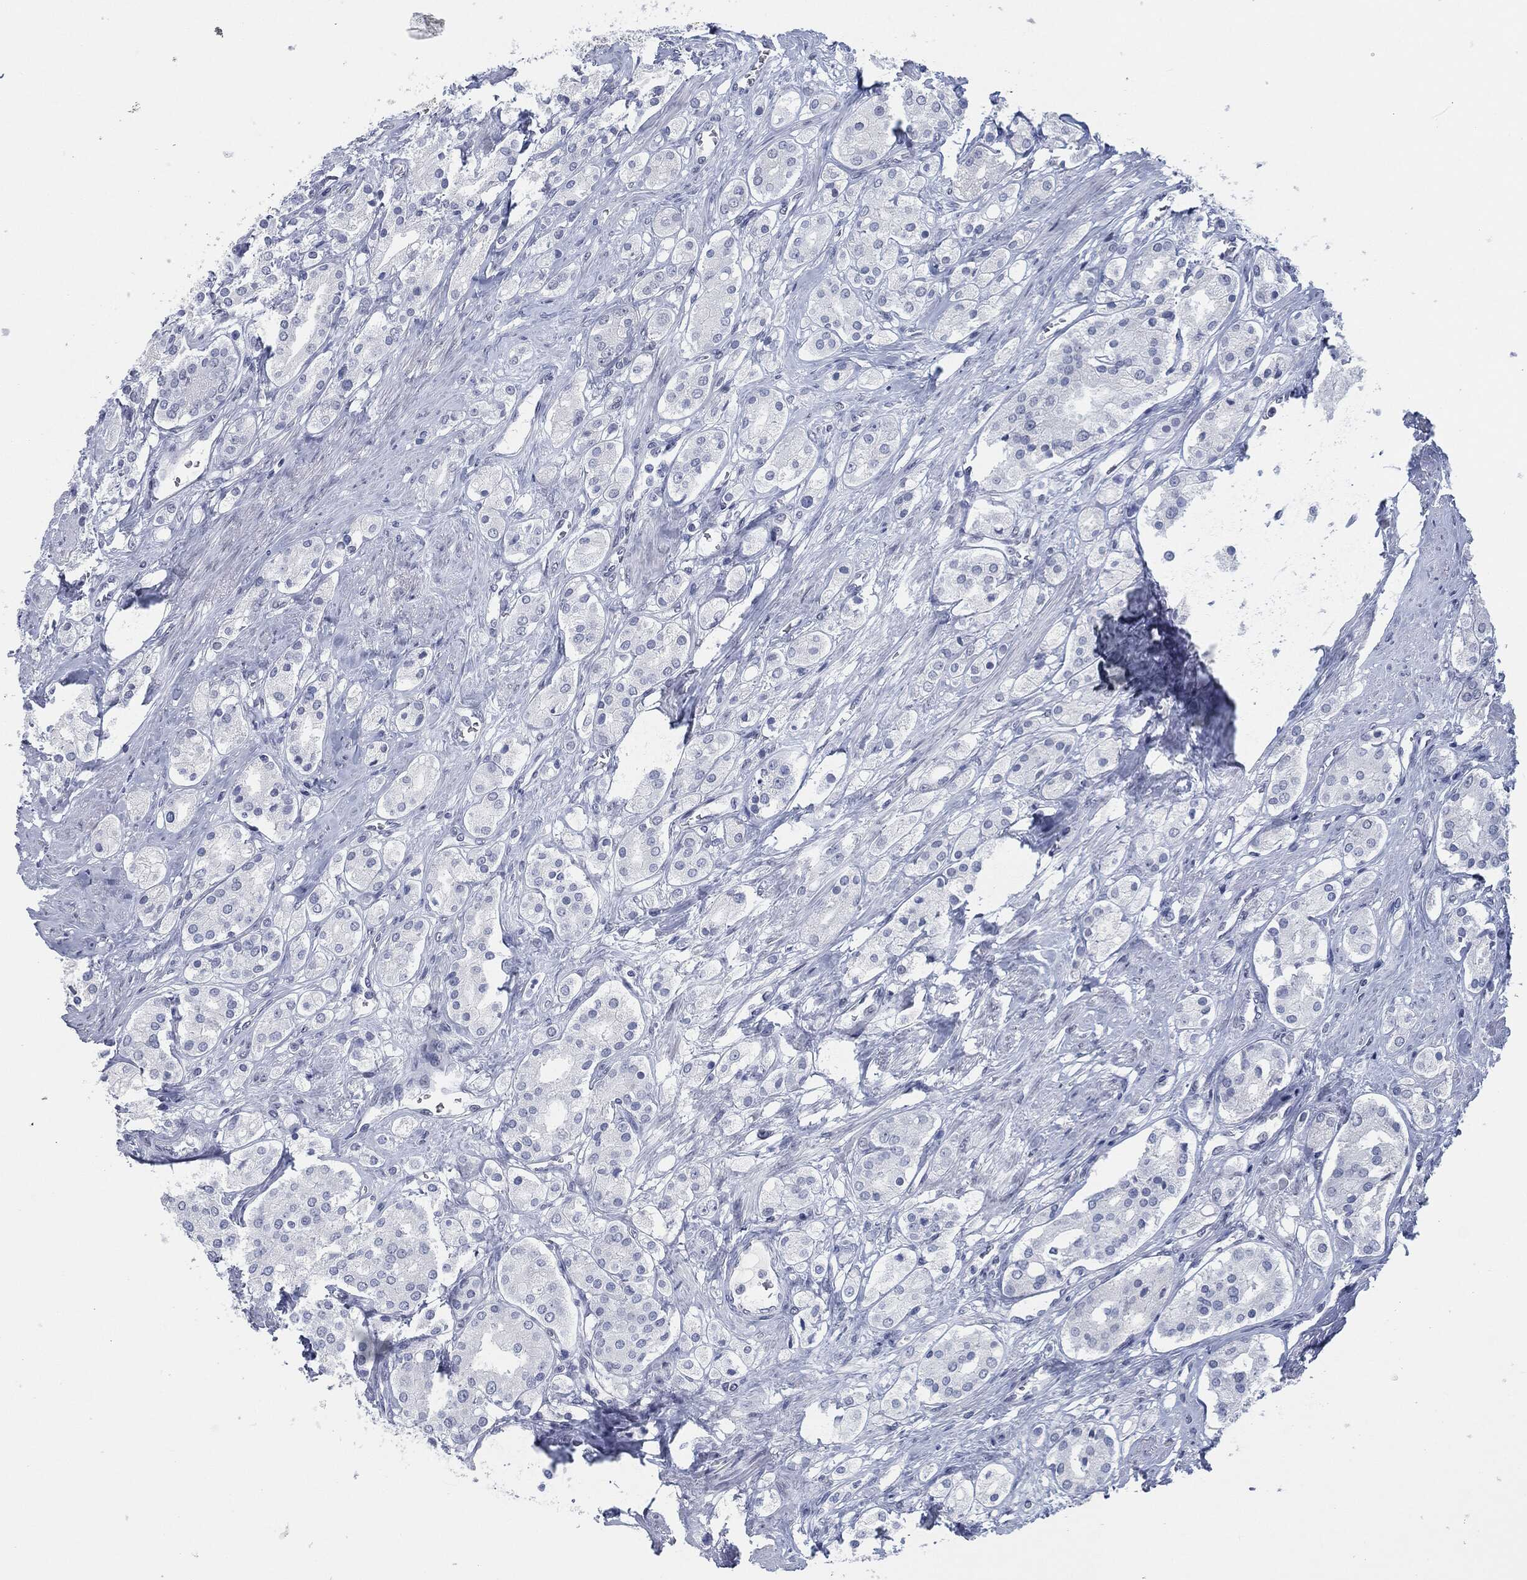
{"staining": {"intensity": "negative", "quantity": "none", "location": "none"}, "tissue": "prostate cancer", "cell_type": "Tumor cells", "image_type": "cancer", "snomed": [{"axis": "morphology", "description": "Adenocarcinoma, NOS"}, {"axis": "topography", "description": "Prostate and seminal vesicle, NOS"}, {"axis": "topography", "description": "Prostate"}], "caption": "An image of human prostate cancer (adenocarcinoma) is negative for staining in tumor cells. (Brightfield microscopy of DAB (3,3'-diaminobenzidine) immunohistochemistry (IHC) at high magnification).", "gene": "PROM1", "patient": {"sex": "male", "age": 67}}